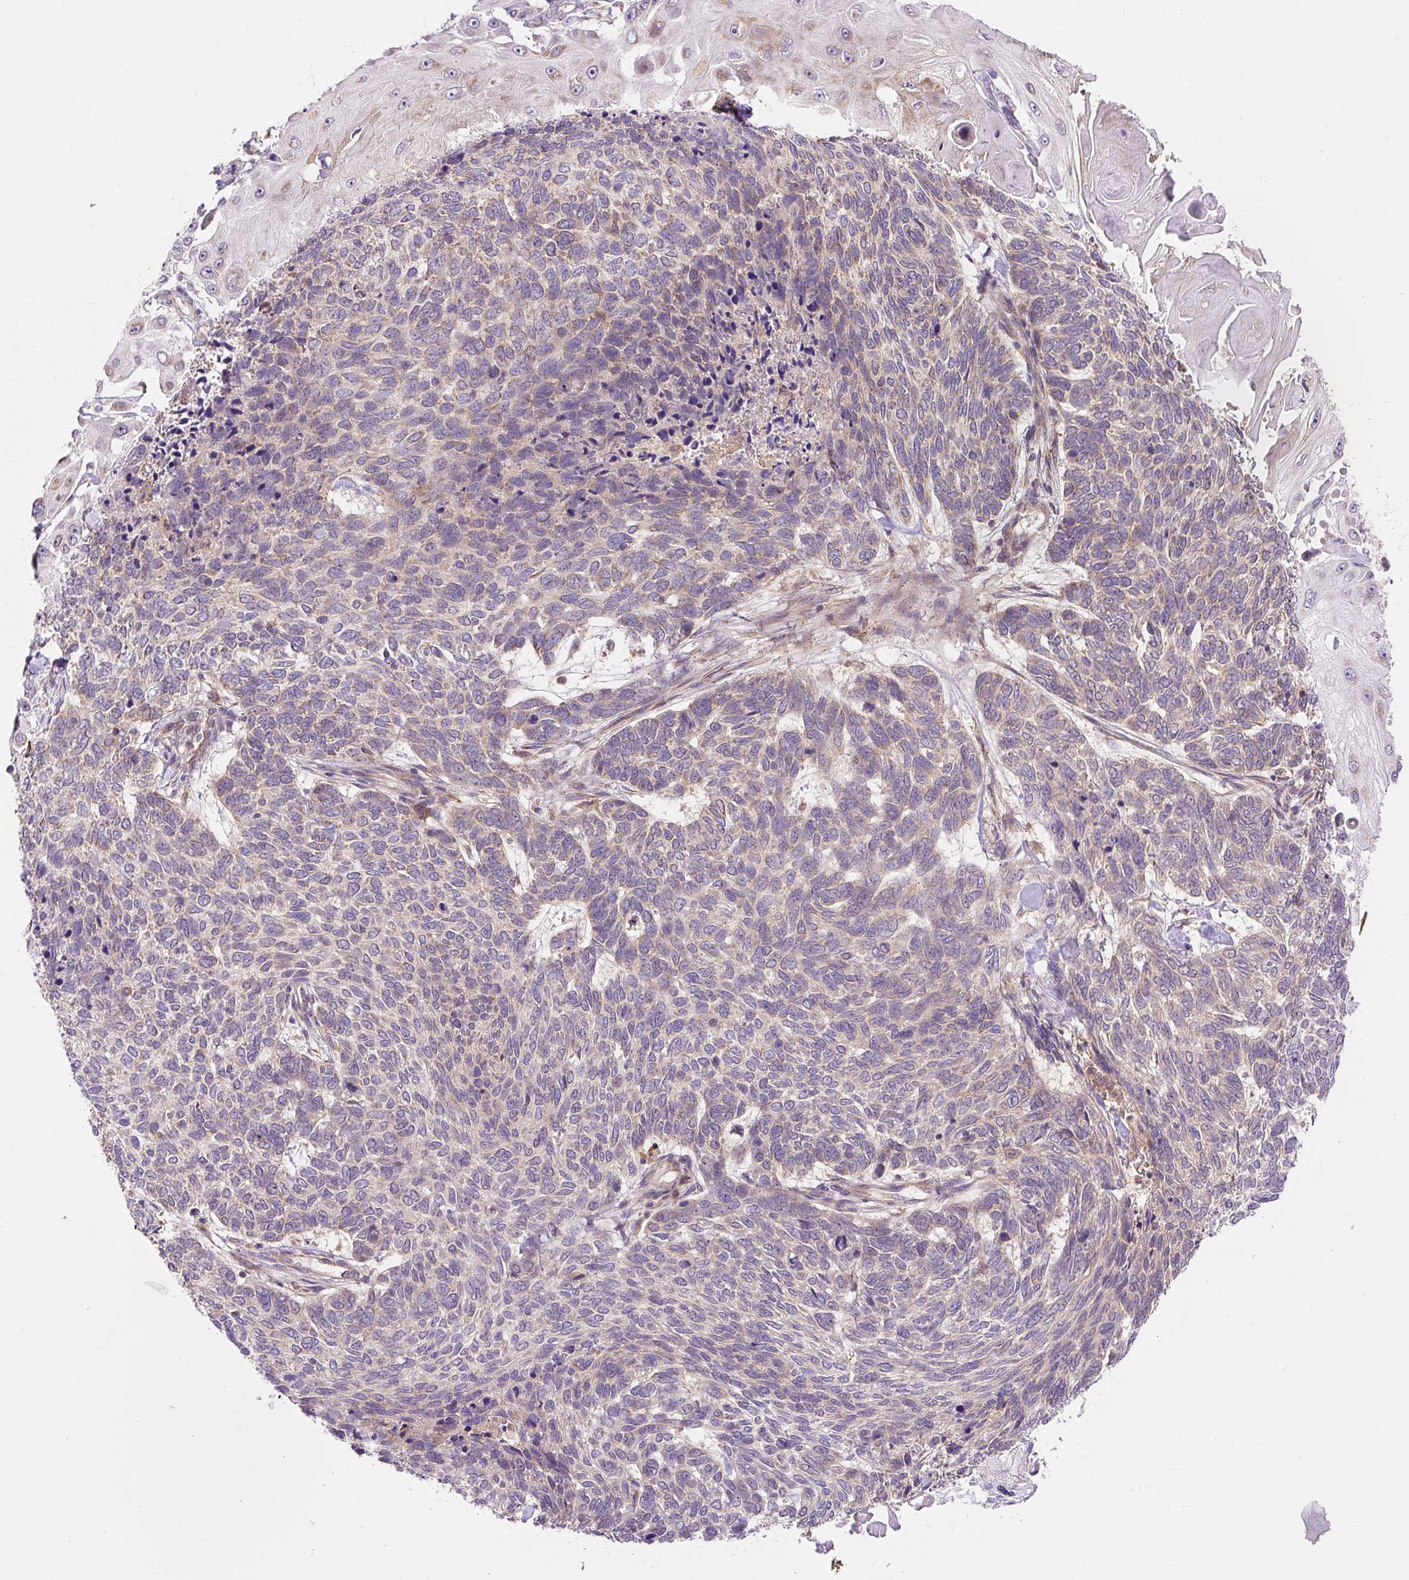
{"staining": {"intensity": "weak", "quantity": "25%-75%", "location": "cytoplasmic/membranous"}, "tissue": "skin cancer", "cell_type": "Tumor cells", "image_type": "cancer", "snomed": [{"axis": "morphology", "description": "Basal cell carcinoma"}, {"axis": "topography", "description": "Skin"}], "caption": "DAB (3,3'-diaminobenzidine) immunohistochemical staining of human skin basal cell carcinoma exhibits weak cytoplasmic/membranous protein staining in about 25%-75% of tumor cells. The staining was performed using DAB (3,3'-diaminobenzidine), with brown indicating positive protein expression. Nuclei are stained blue with hematoxylin.", "gene": "TRIAP1", "patient": {"sex": "female", "age": 65}}